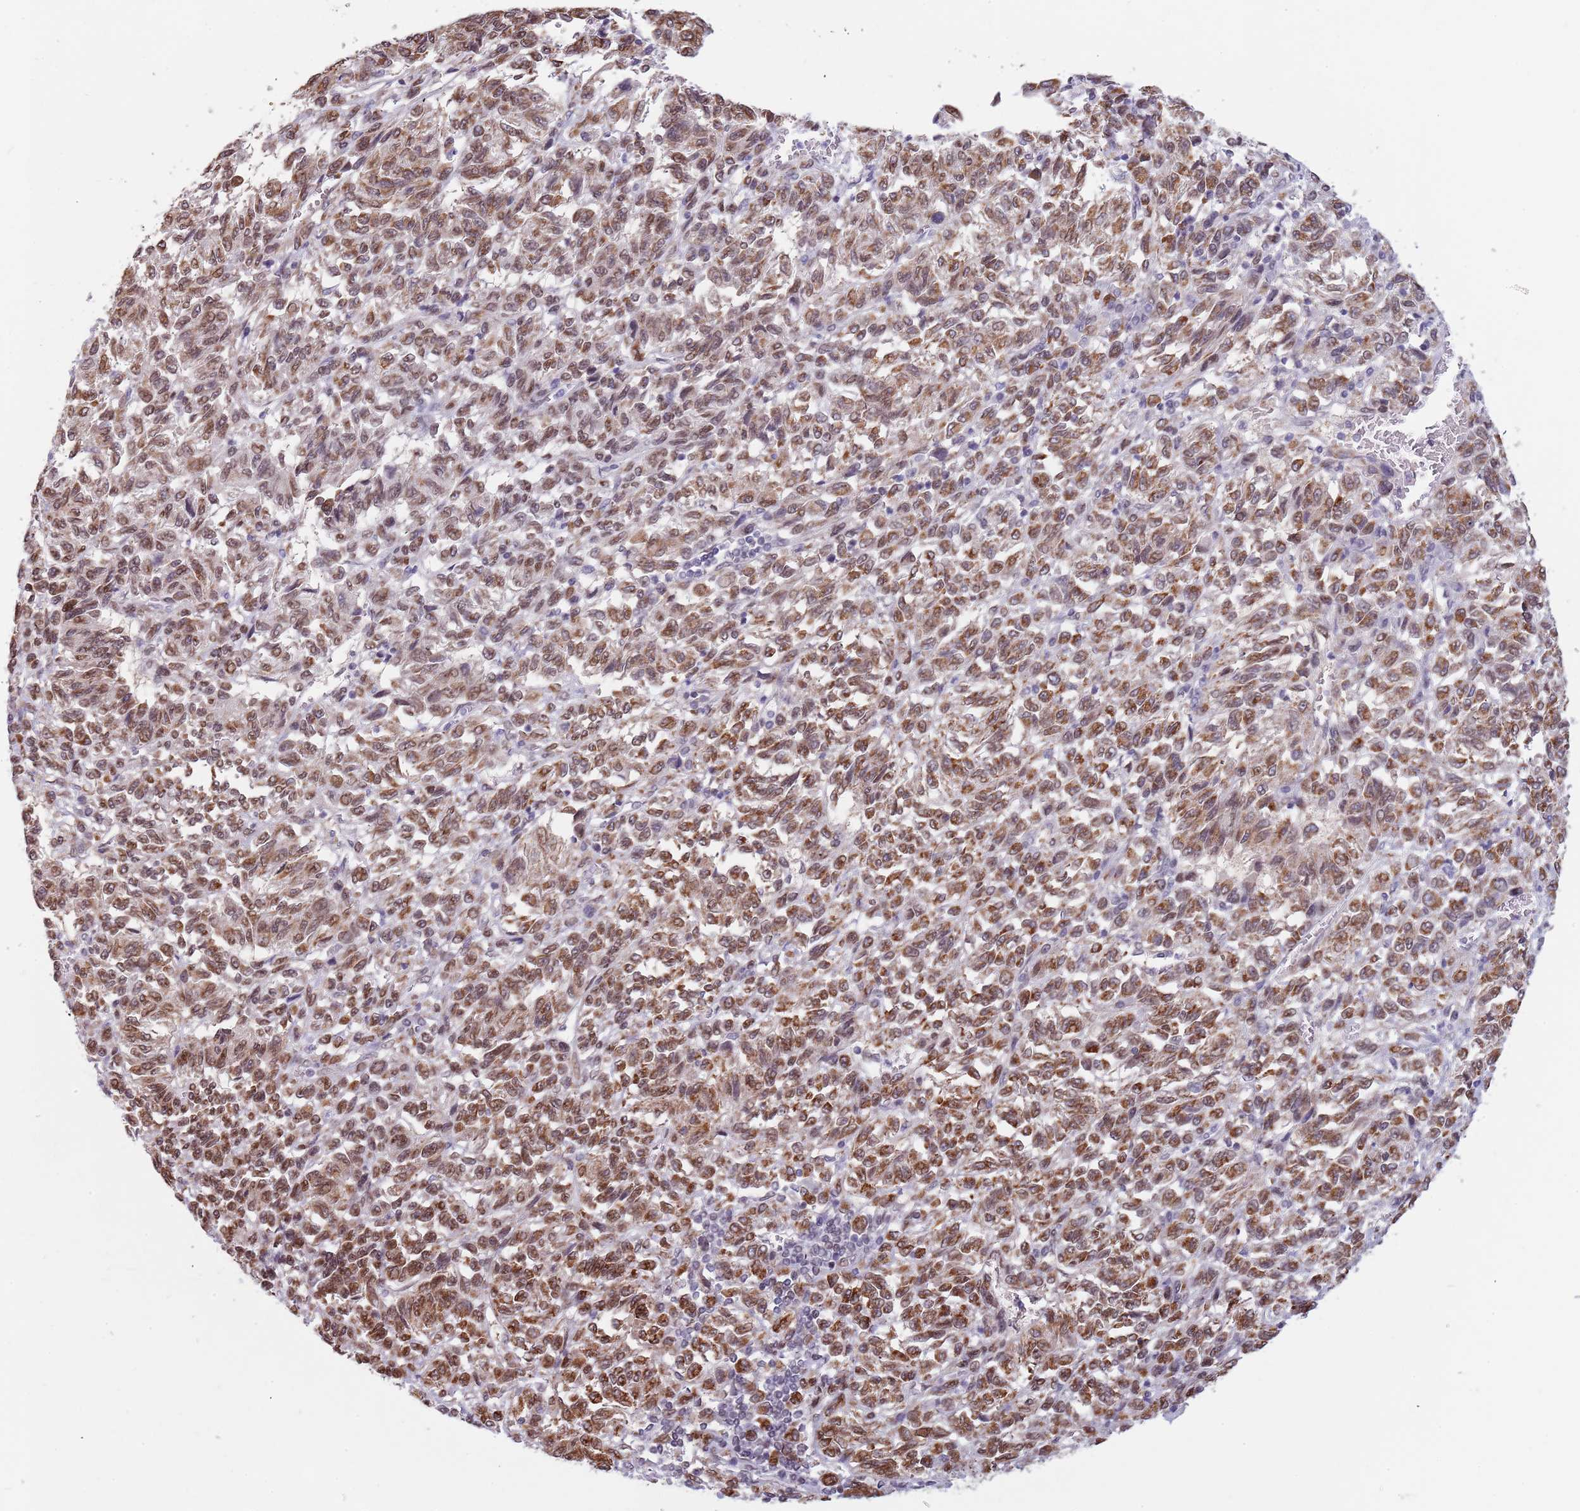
{"staining": {"intensity": "moderate", "quantity": ">75%", "location": "cytoplasmic/membranous,nuclear"}, "tissue": "melanoma", "cell_type": "Tumor cells", "image_type": "cancer", "snomed": [{"axis": "morphology", "description": "Malignant melanoma, Metastatic site"}, {"axis": "topography", "description": "Lung"}], "caption": "Melanoma stained with a protein marker demonstrates moderate staining in tumor cells.", "gene": "KLHDC2", "patient": {"sex": "male", "age": 64}}